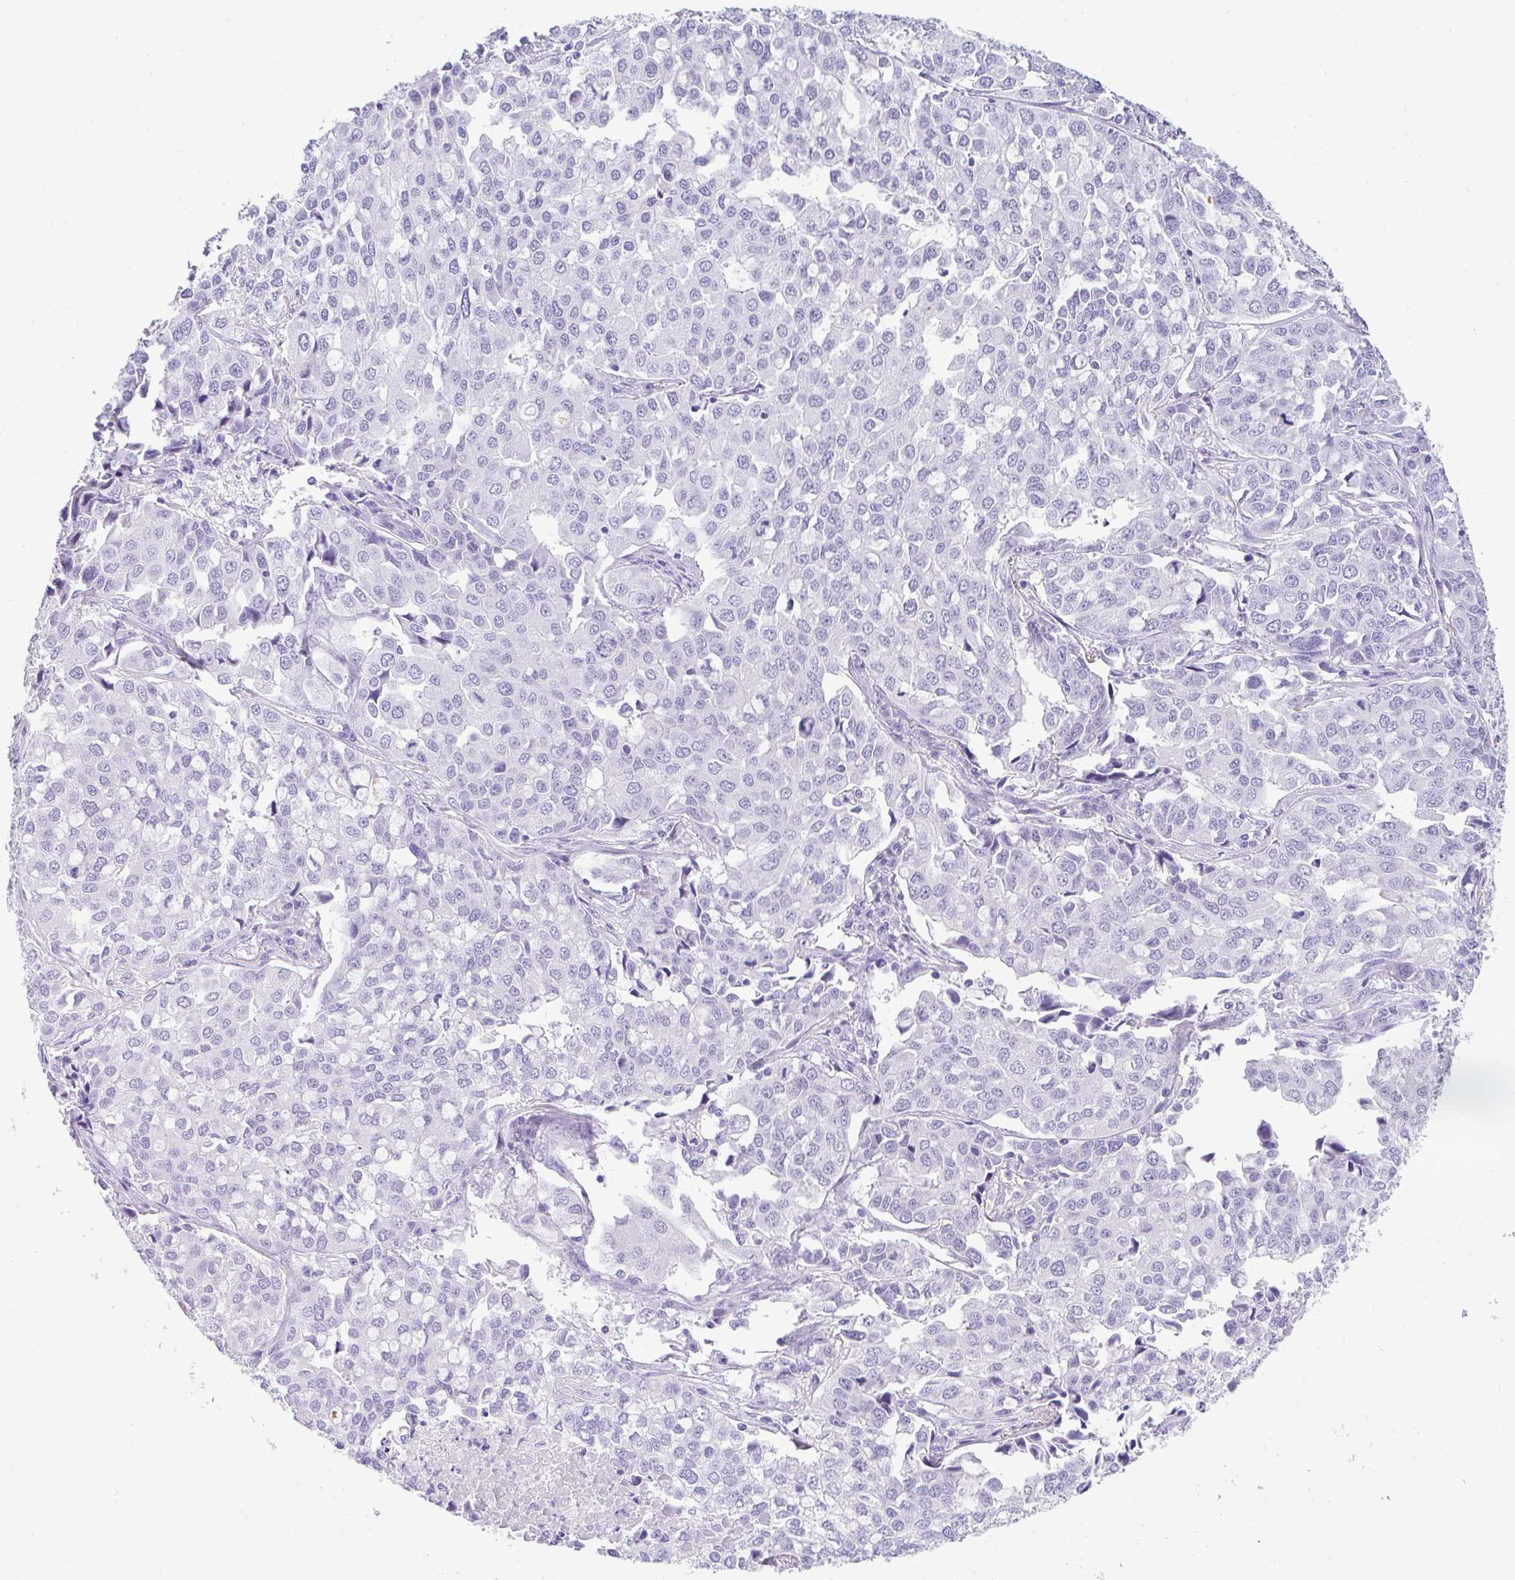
{"staining": {"intensity": "negative", "quantity": "none", "location": "none"}, "tissue": "lung cancer", "cell_type": "Tumor cells", "image_type": "cancer", "snomed": [{"axis": "morphology", "description": "Adenocarcinoma, NOS"}, {"axis": "morphology", "description": "Adenocarcinoma, metastatic, NOS"}, {"axis": "topography", "description": "Lymph node"}, {"axis": "topography", "description": "Lung"}], "caption": "Immunohistochemical staining of human lung cancer shows no significant expression in tumor cells.", "gene": "RLF", "patient": {"sex": "female", "age": 65}}